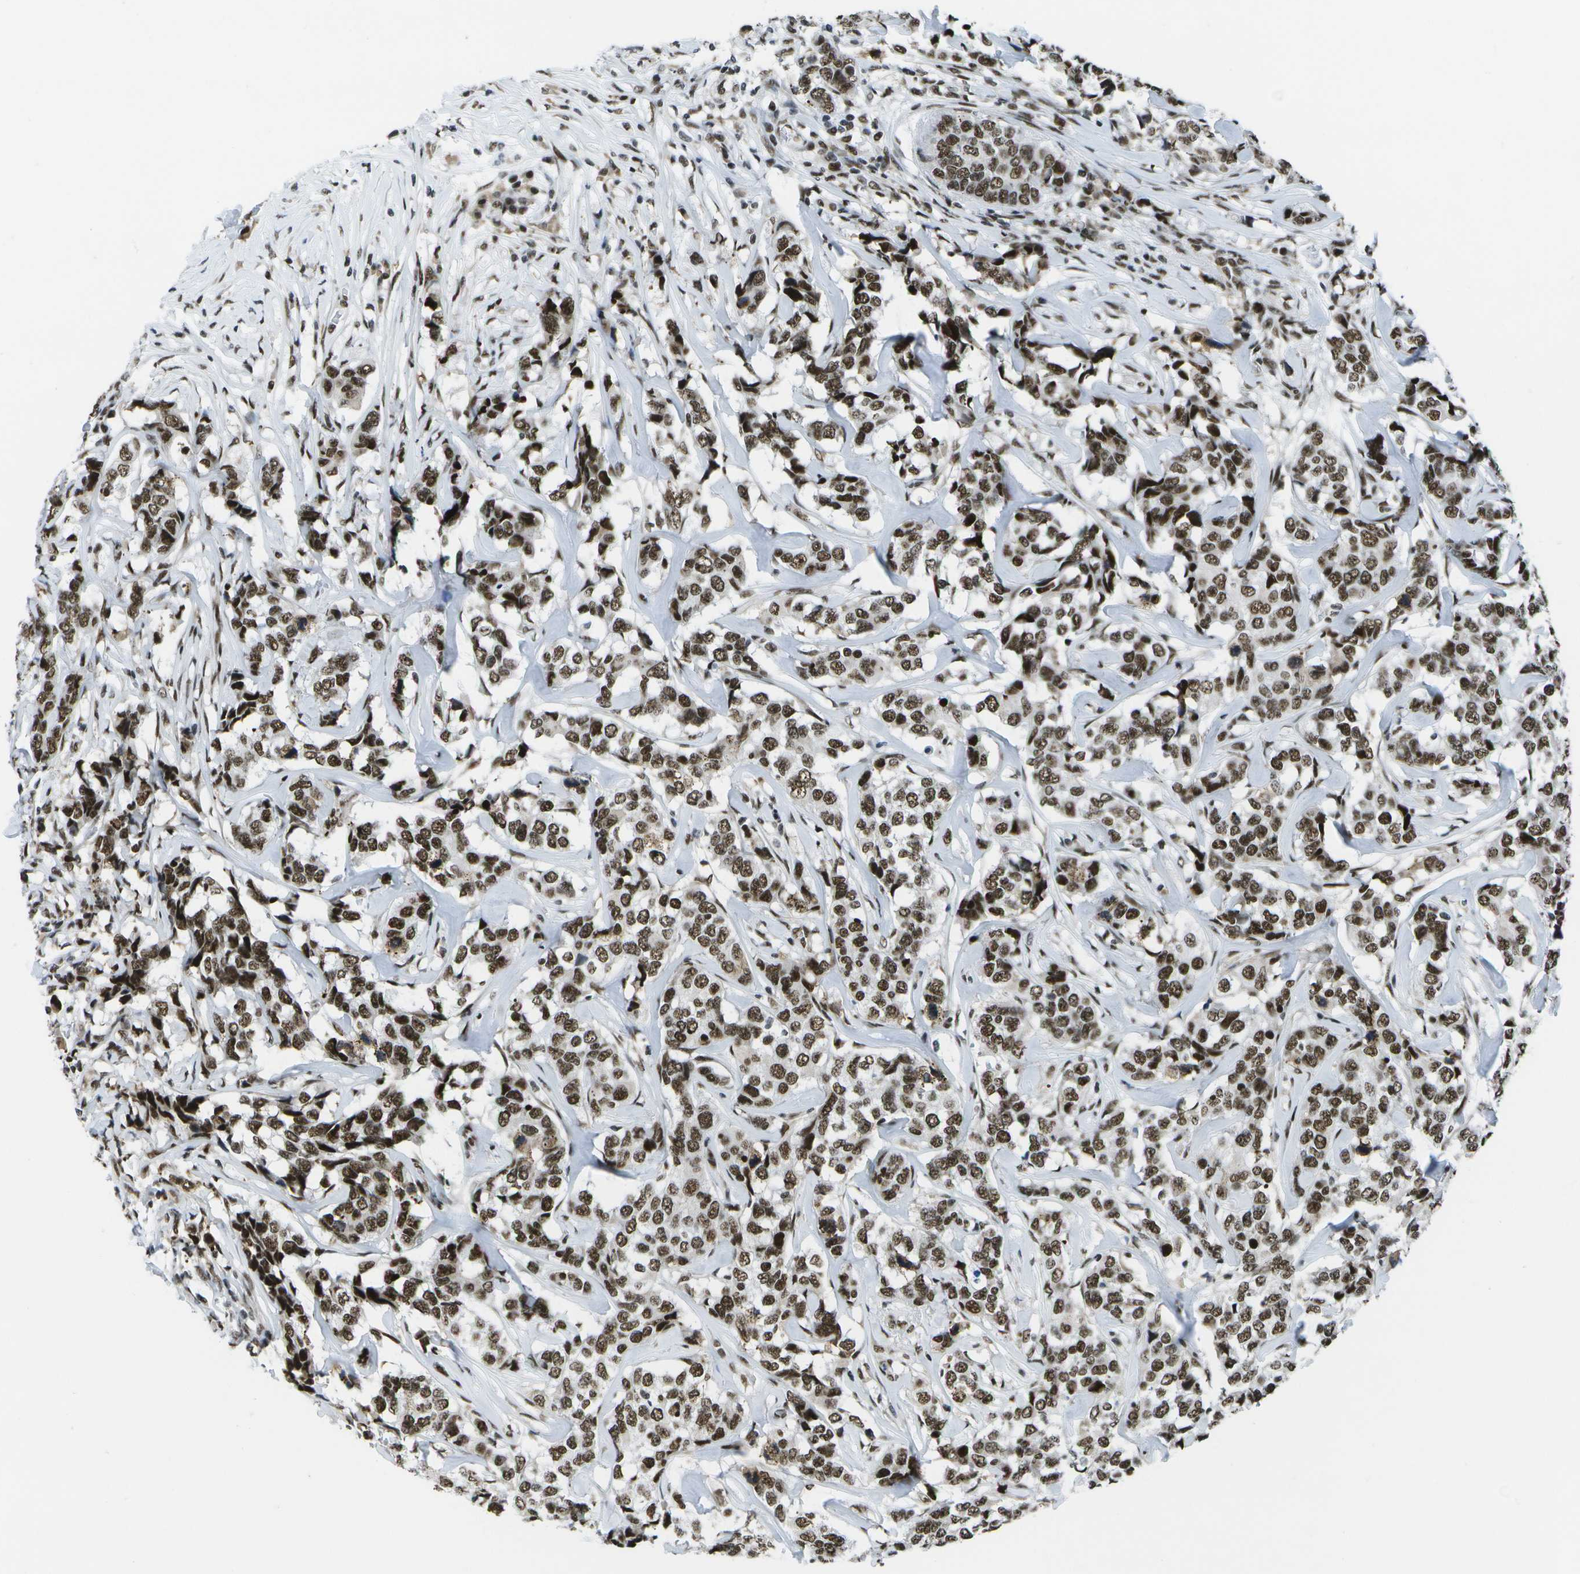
{"staining": {"intensity": "strong", "quantity": ">75%", "location": "nuclear"}, "tissue": "breast cancer", "cell_type": "Tumor cells", "image_type": "cancer", "snomed": [{"axis": "morphology", "description": "Lobular carcinoma"}, {"axis": "topography", "description": "Breast"}], "caption": "Breast lobular carcinoma stained with a brown dye exhibits strong nuclear positive positivity in about >75% of tumor cells.", "gene": "NSRP1", "patient": {"sex": "female", "age": 59}}